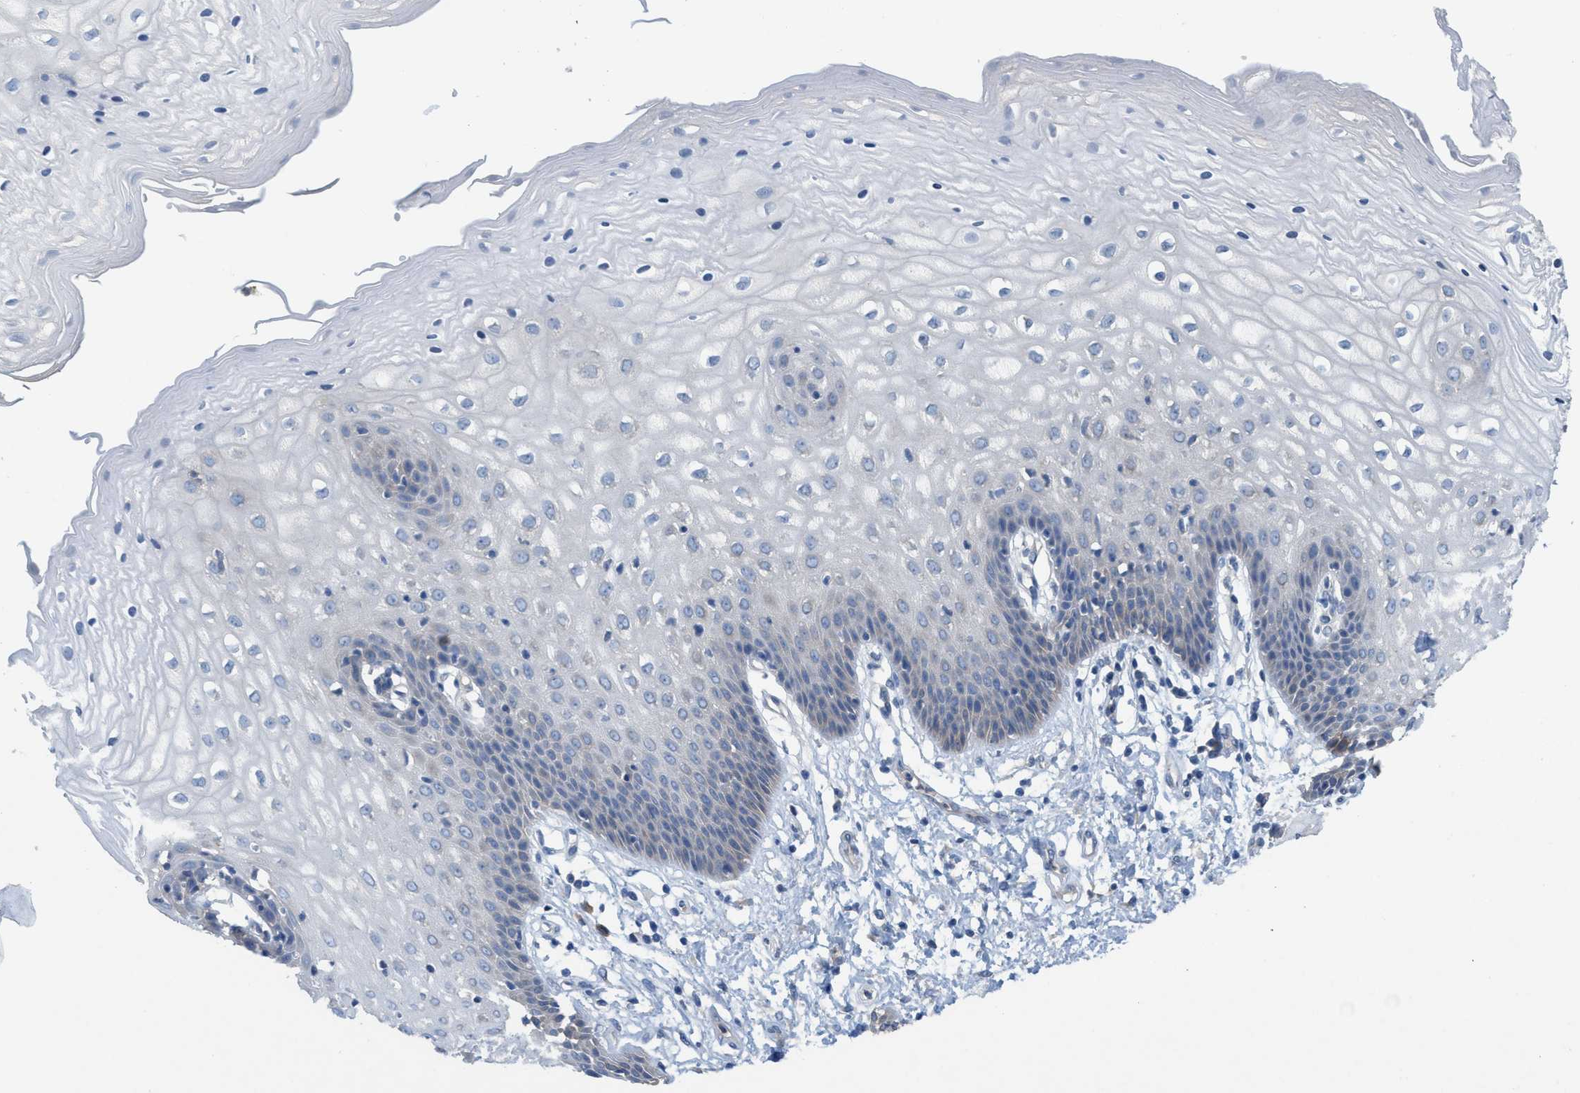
{"staining": {"intensity": "weak", "quantity": "<25%", "location": "cytoplasmic/membranous"}, "tissue": "vagina", "cell_type": "Squamous epithelial cells", "image_type": "normal", "snomed": [{"axis": "morphology", "description": "Normal tissue, NOS"}, {"axis": "topography", "description": "Vagina"}], "caption": "Human vagina stained for a protein using immunohistochemistry (IHC) demonstrates no staining in squamous epithelial cells.", "gene": "UBA5", "patient": {"sex": "female", "age": 34}}